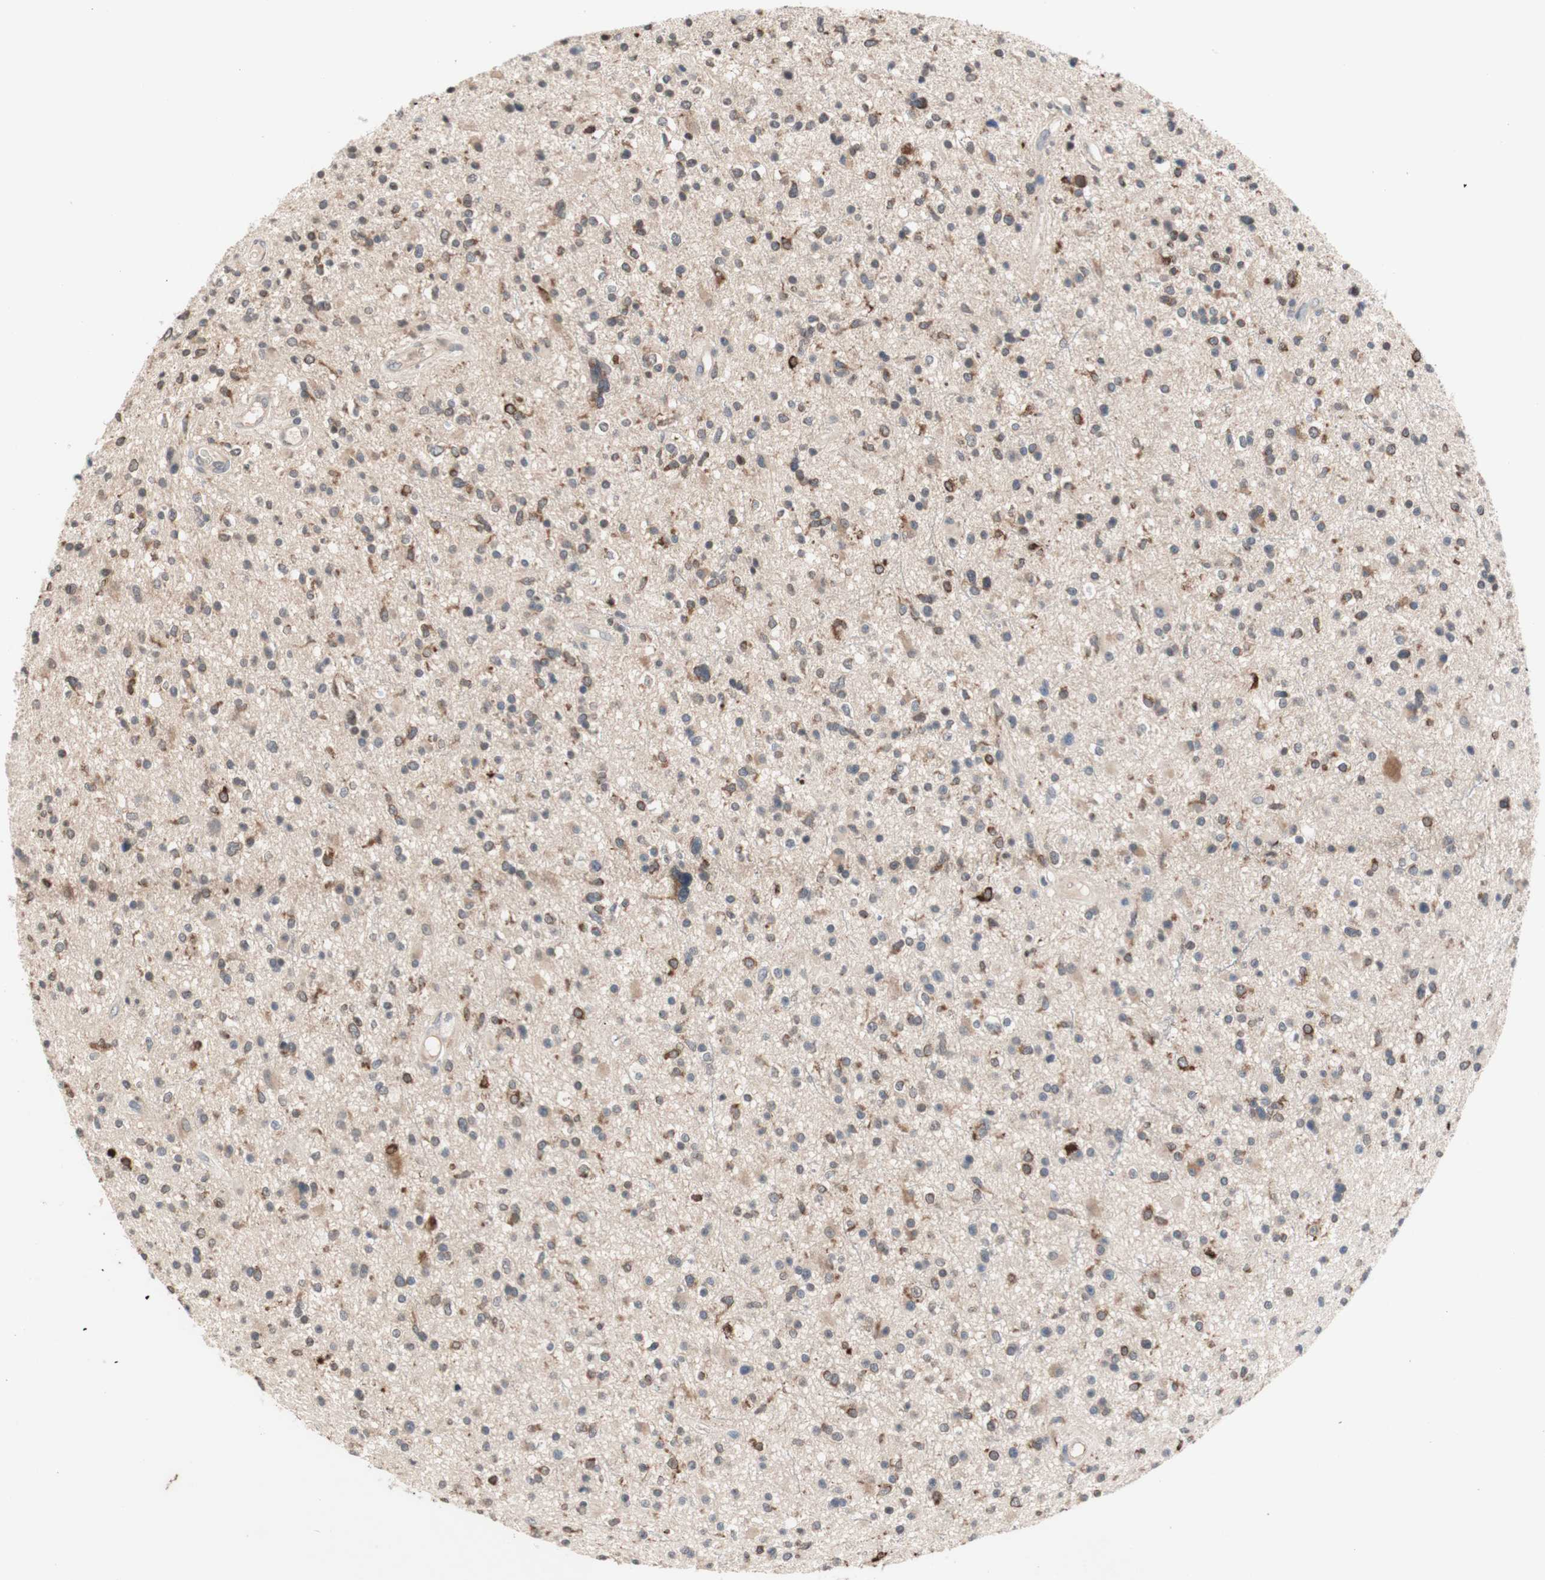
{"staining": {"intensity": "moderate", "quantity": "<25%", "location": "cytoplasmic/membranous"}, "tissue": "glioma", "cell_type": "Tumor cells", "image_type": "cancer", "snomed": [{"axis": "morphology", "description": "Glioma, malignant, High grade"}, {"axis": "topography", "description": "Brain"}], "caption": "Human glioma stained for a protein (brown) exhibits moderate cytoplasmic/membranous positive expression in approximately <25% of tumor cells.", "gene": "CD55", "patient": {"sex": "male", "age": 33}}